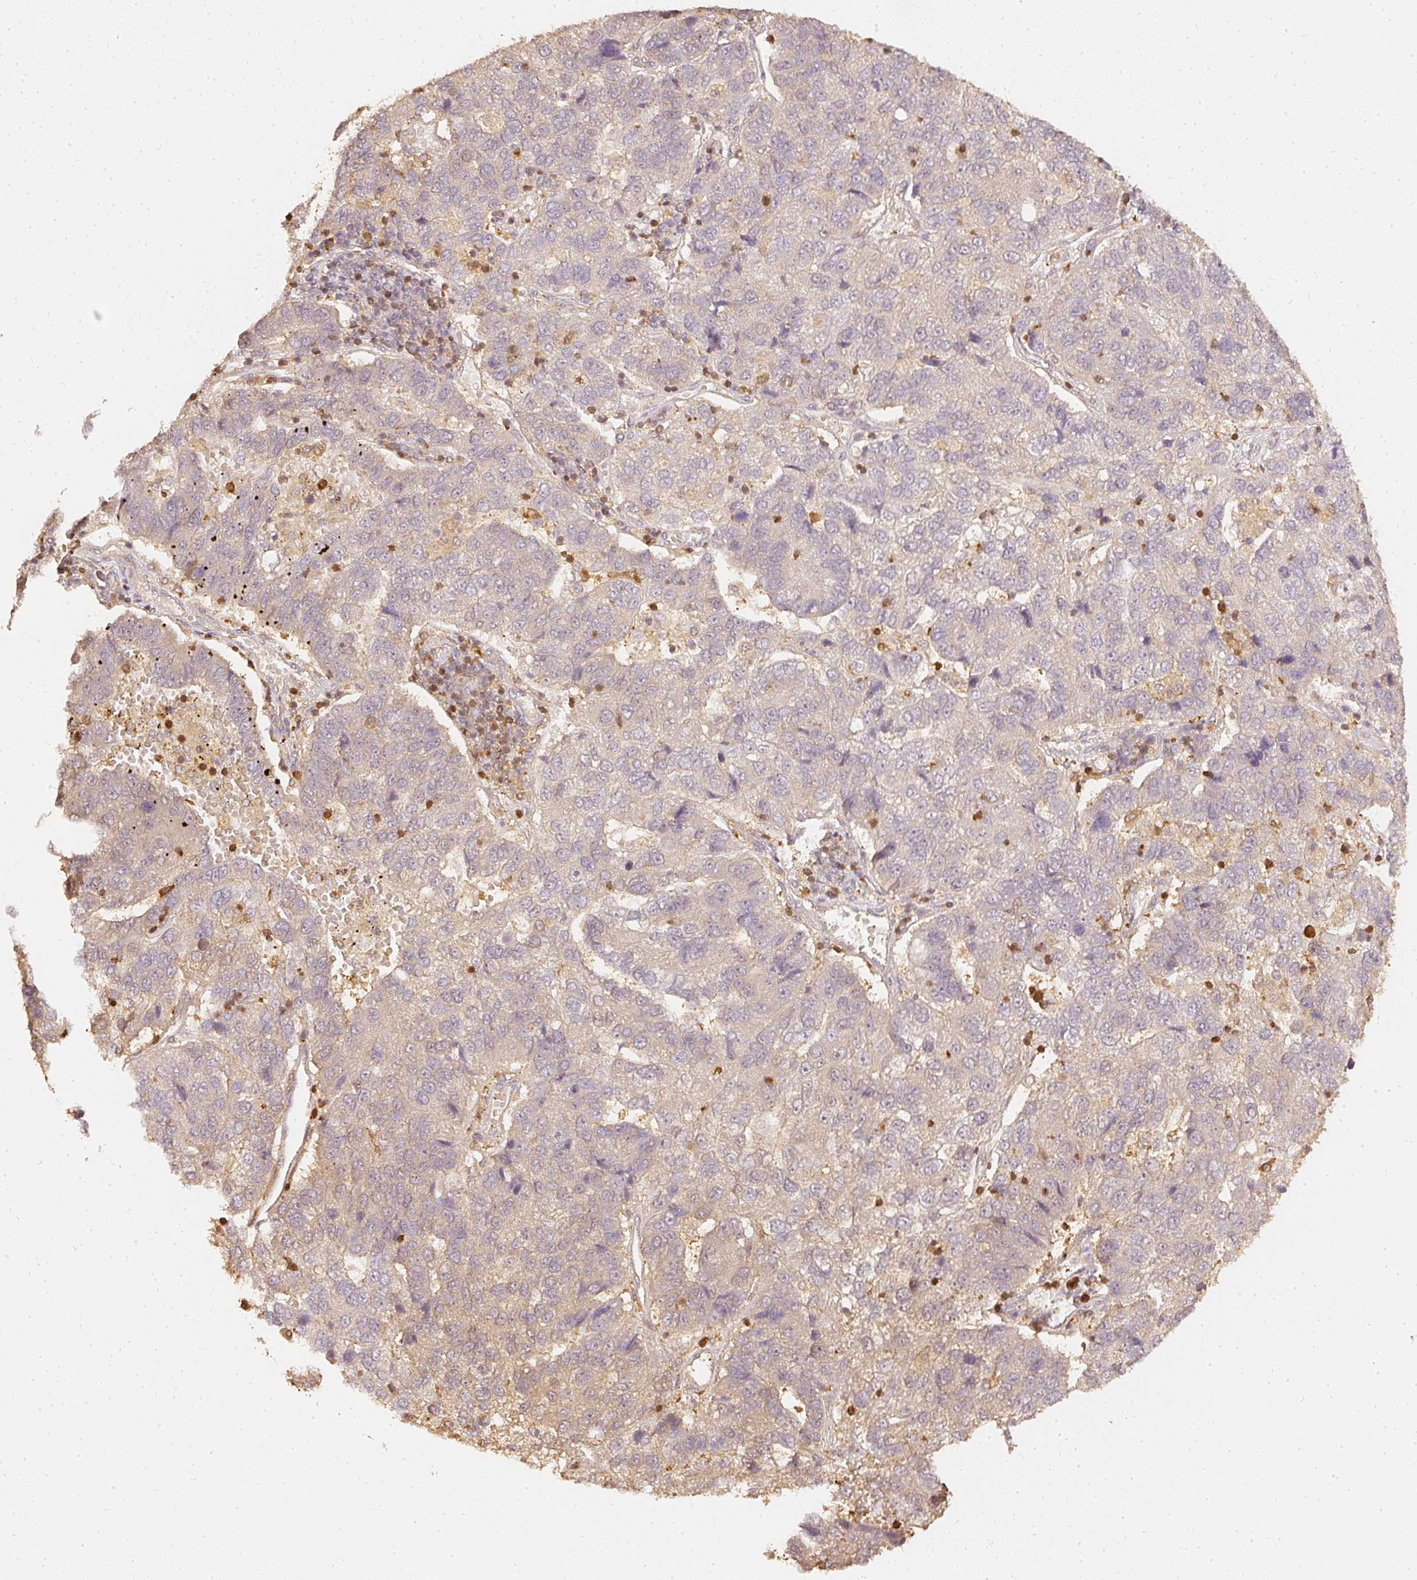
{"staining": {"intensity": "weak", "quantity": "<25%", "location": "cytoplasmic/membranous"}, "tissue": "pancreatic cancer", "cell_type": "Tumor cells", "image_type": "cancer", "snomed": [{"axis": "morphology", "description": "Adenocarcinoma, NOS"}, {"axis": "topography", "description": "Pancreas"}], "caption": "This is an immunohistochemistry photomicrograph of adenocarcinoma (pancreatic). There is no expression in tumor cells.", "gene": "PFN1", "patient": {"sex": "female", "age": 61}}